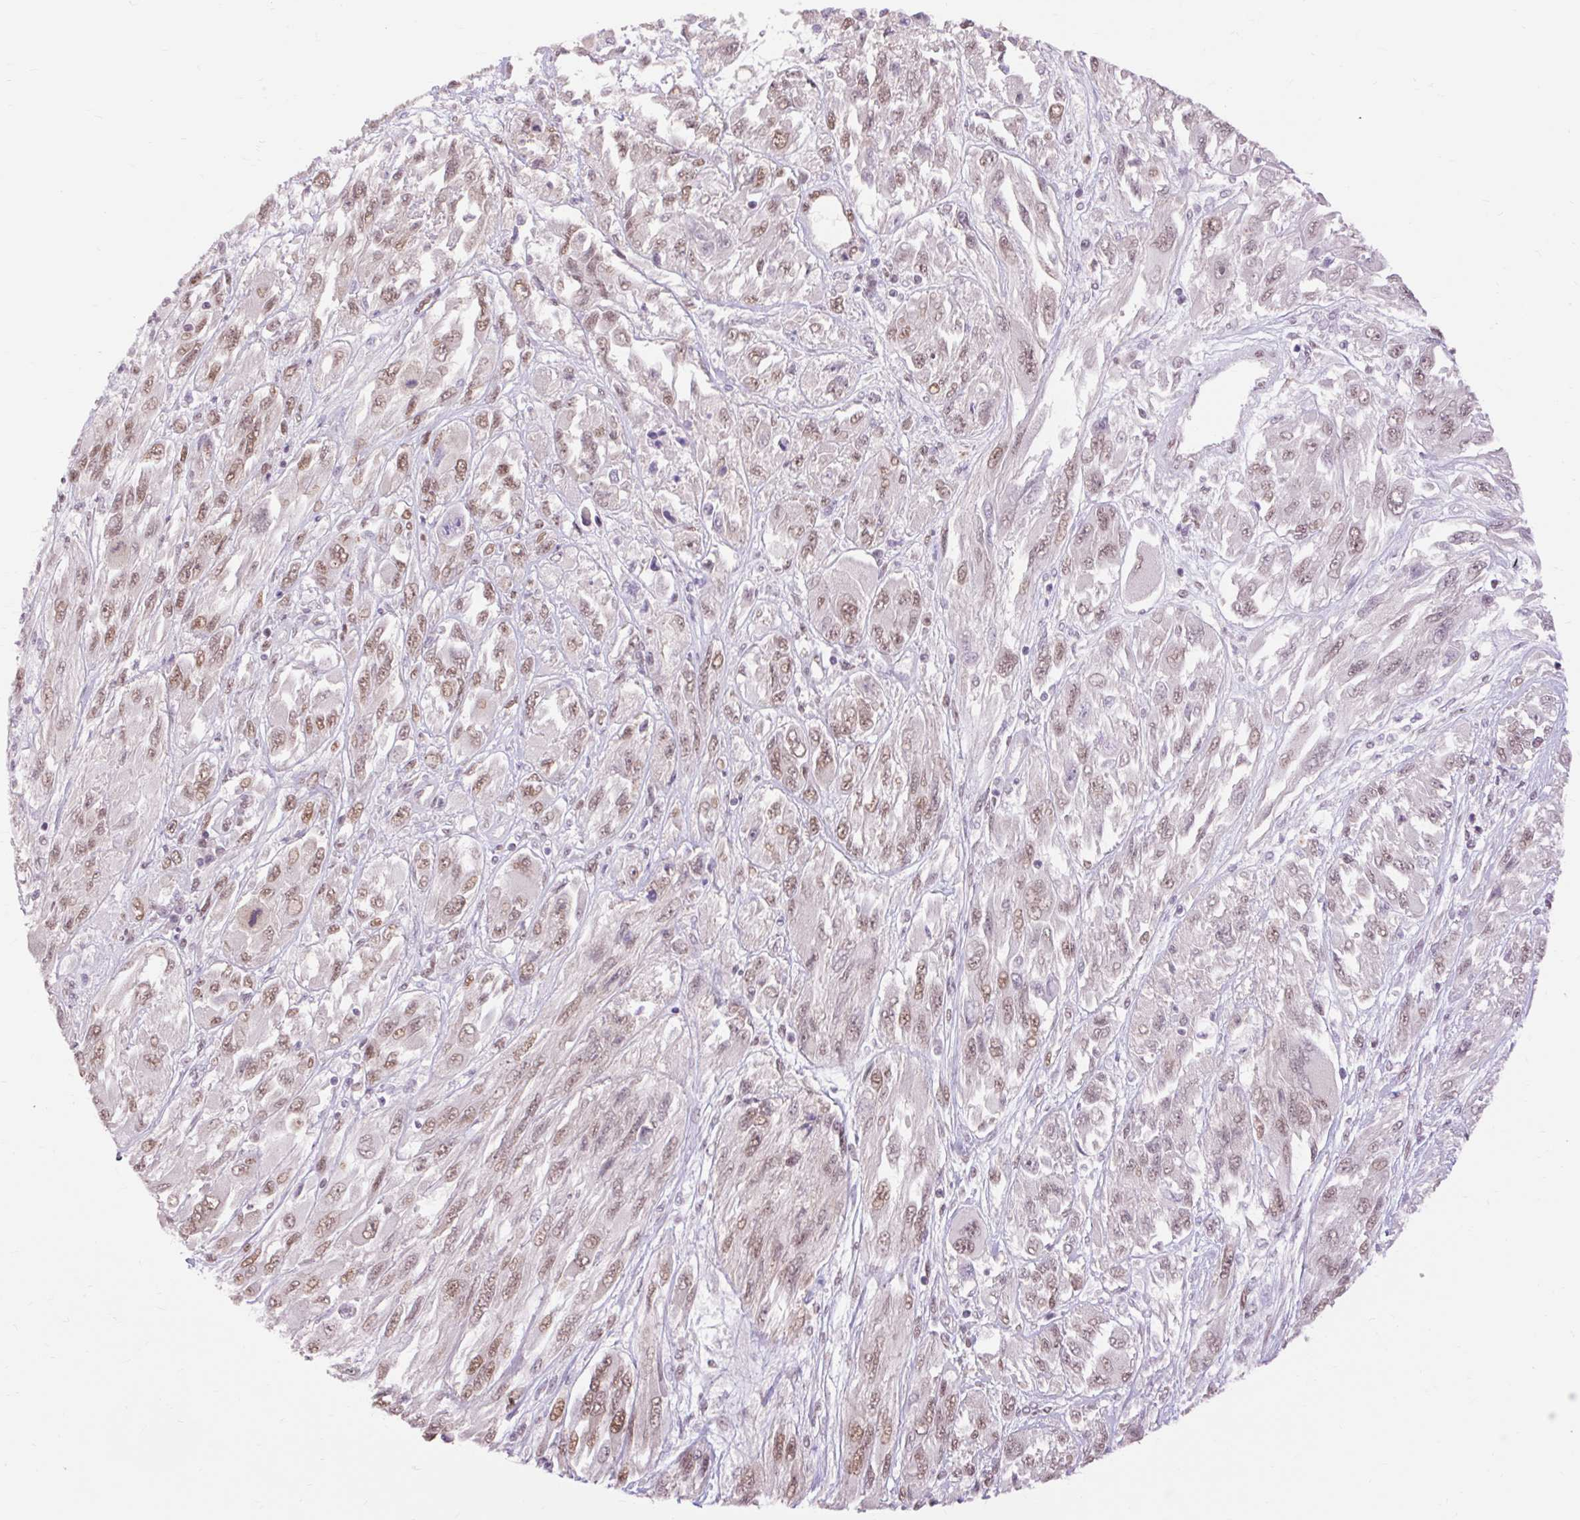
{"staining": {"intensity": "weak", "quantity": ">75%", "location": "nuclear"}, "tissue": "melanoma", "cell_type": "Tumor cells", "image_type": "cancer", "snomed": [{"axis": "morphology", "description": "Malignant melanoma, NOS"}, {"axis": "topography", "description": "Skin"}], "caption": "Brown immunohistochemical staining in malignant melanoma displays weak nuclear expression in approximately >75% of tumor cells. The protein is stained brown, and the nuclei are stained in blue (DAB (3,3'-diaminobenzidine) IHC with brightfield microscopy, high magnification).", "gene": "NPIPB12", "patient": {"sex": "female", "age": 91}}